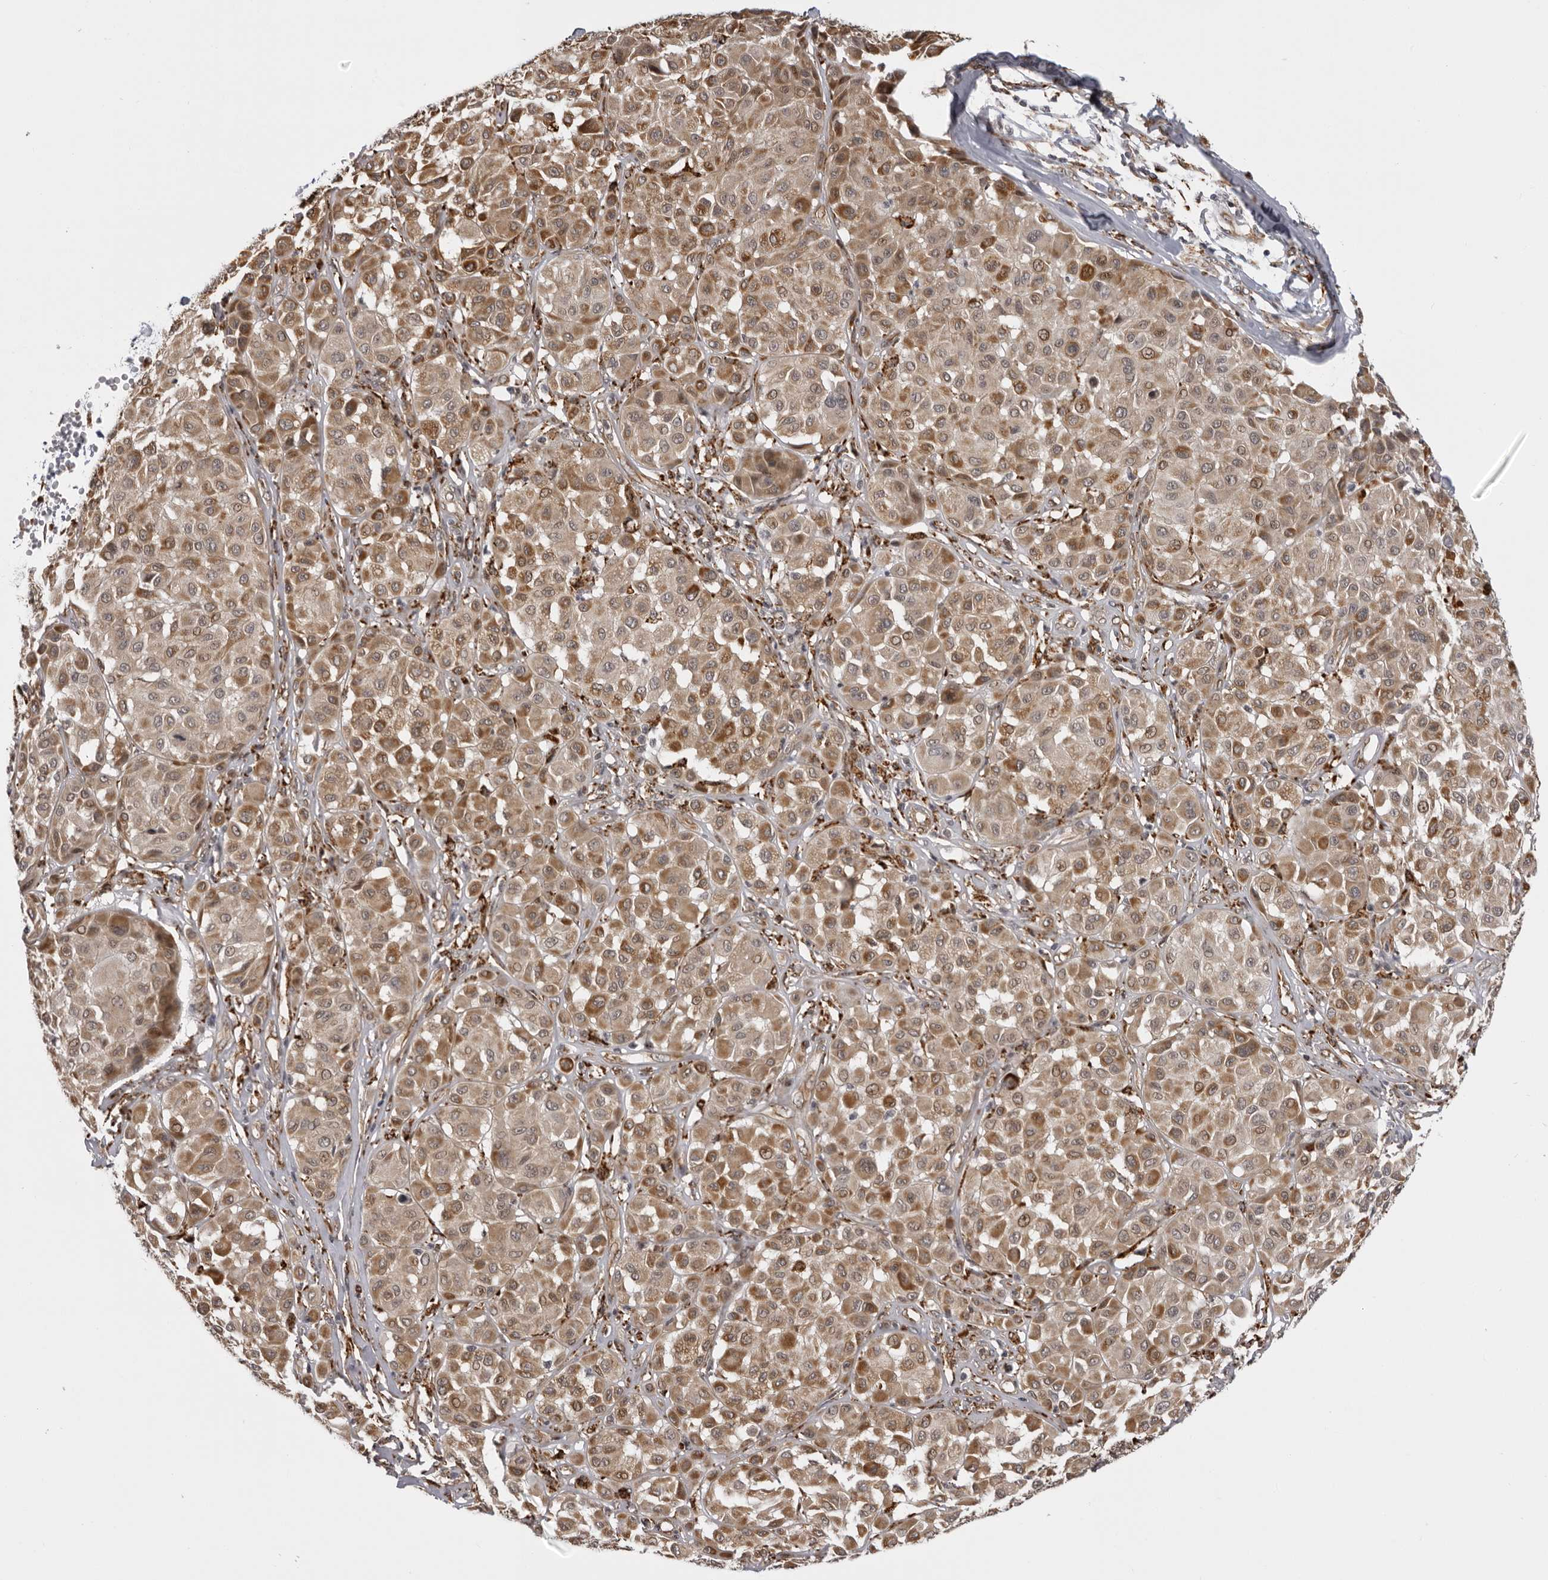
{"staining": {"intensity": "moderate", "quantity": ">75%", "location": "cytoplasmic/membranous"}, "tissue": "melanoma", "cell_type": "Tumor cells", "image_type": "cancer", "snomed": [{"axis": "morphology", "description": "Malignant melanoma, Metastatic site"}, {"axis": "topography", "description": "Soft tissue"}], "caption": "A histopathology image showing moderate cytoplasmic/membranous expression in approximately >75% of tumor cells in melanoma, as visualized by brown immunohistochemical staining.", "gene": "DNAH14", "patient": {"sex": "male", "age": 41}}